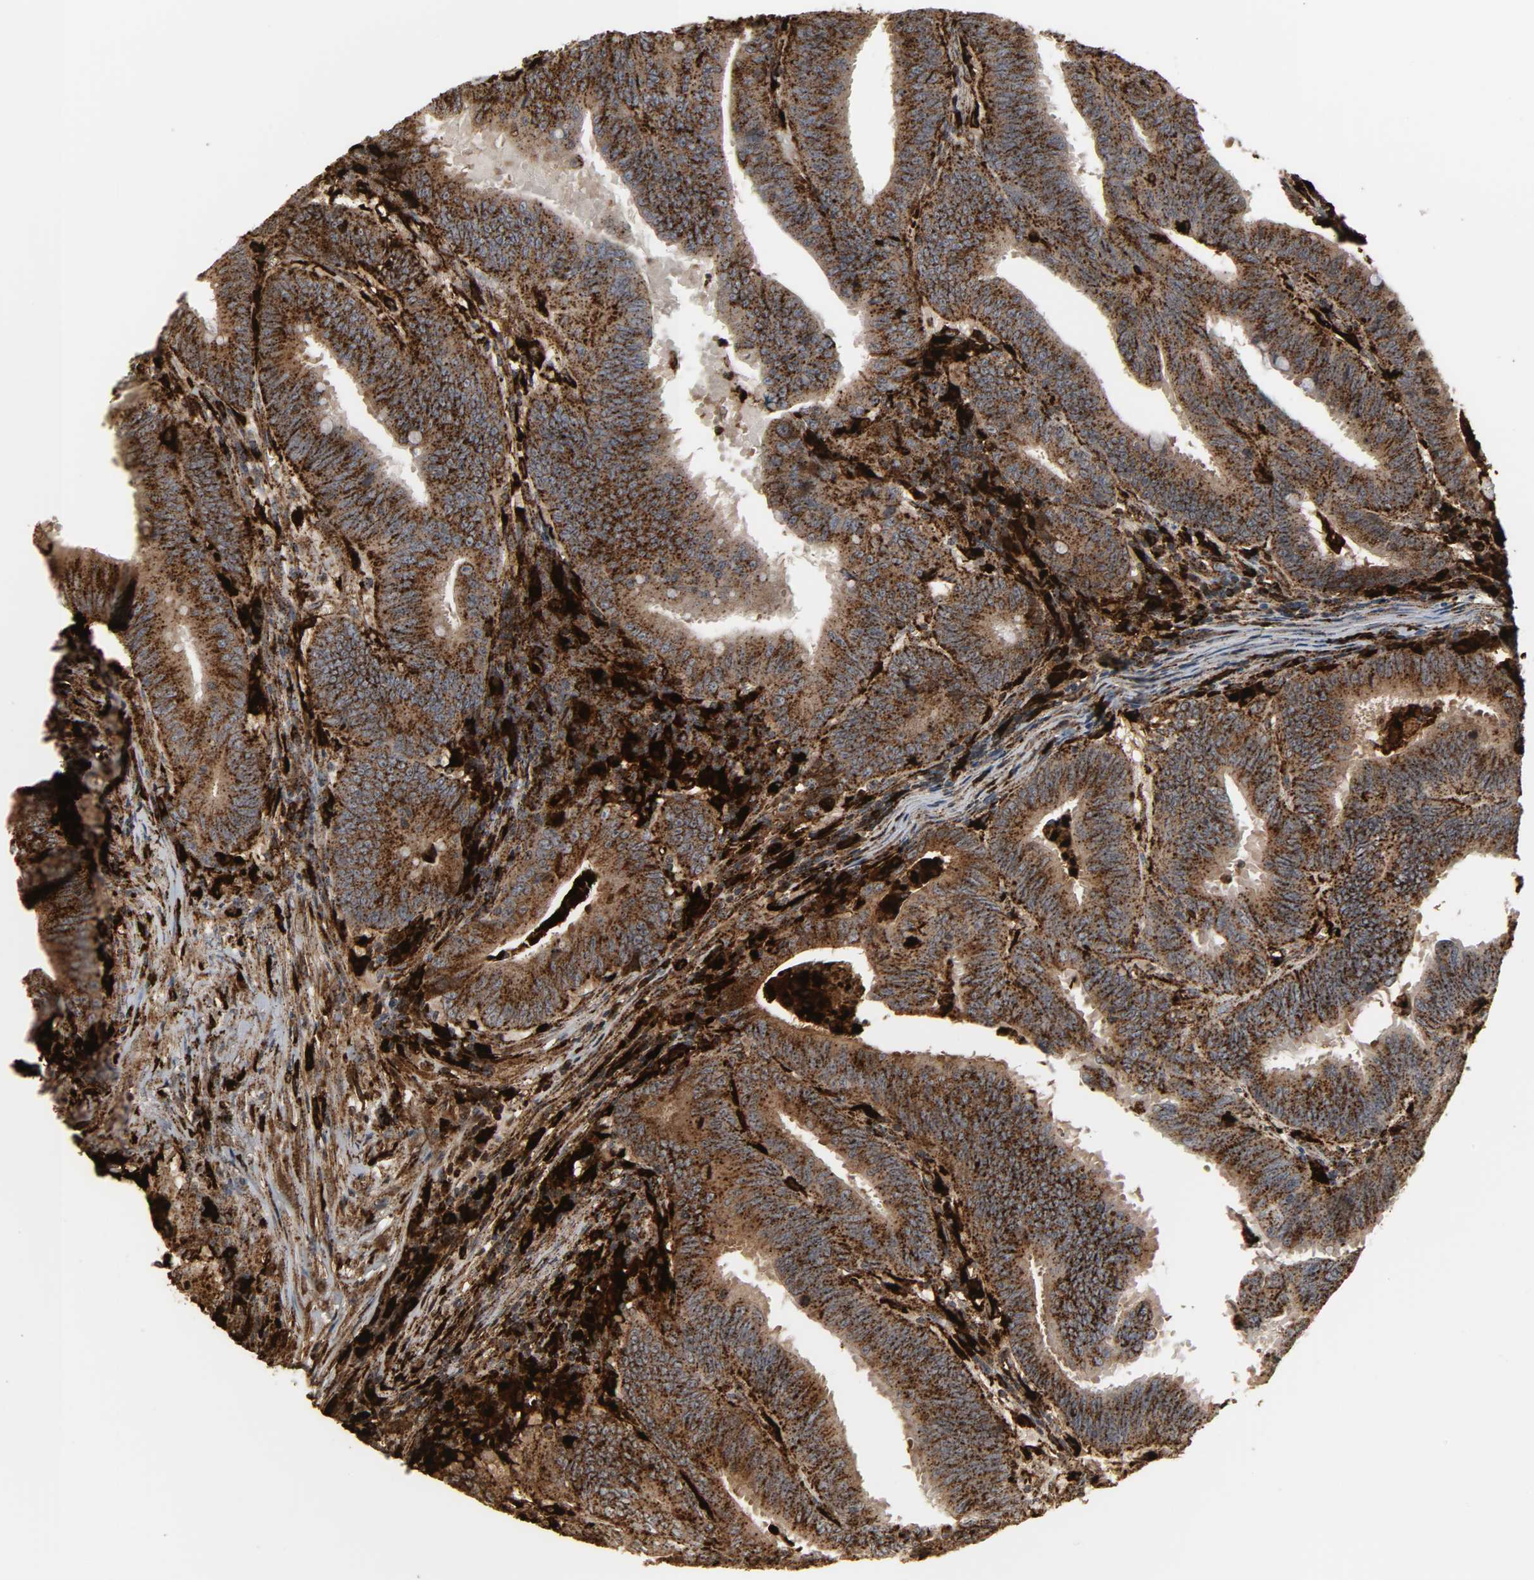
{"staining": {"intensity": "strong", "quantity": ">75%", "location": "cytoplasmic/membranous"}, "tissue": "colorectal cancer", "cell_type": "Tumor cells", "image_type": "cancer", "snomed": [{"axis": "morphology", "description": "Adenocarcinoma, NOS"}, {"axis": "topography", "description": "Colon"}], "caption": "The immunohistochemical stain shows strong cytoplasmic/membranous staining in tumor cells of adenocarcinoma (colorectal) tissue.", "gene": "PSAP", "patient": {"sex": "male", "age": 45}}